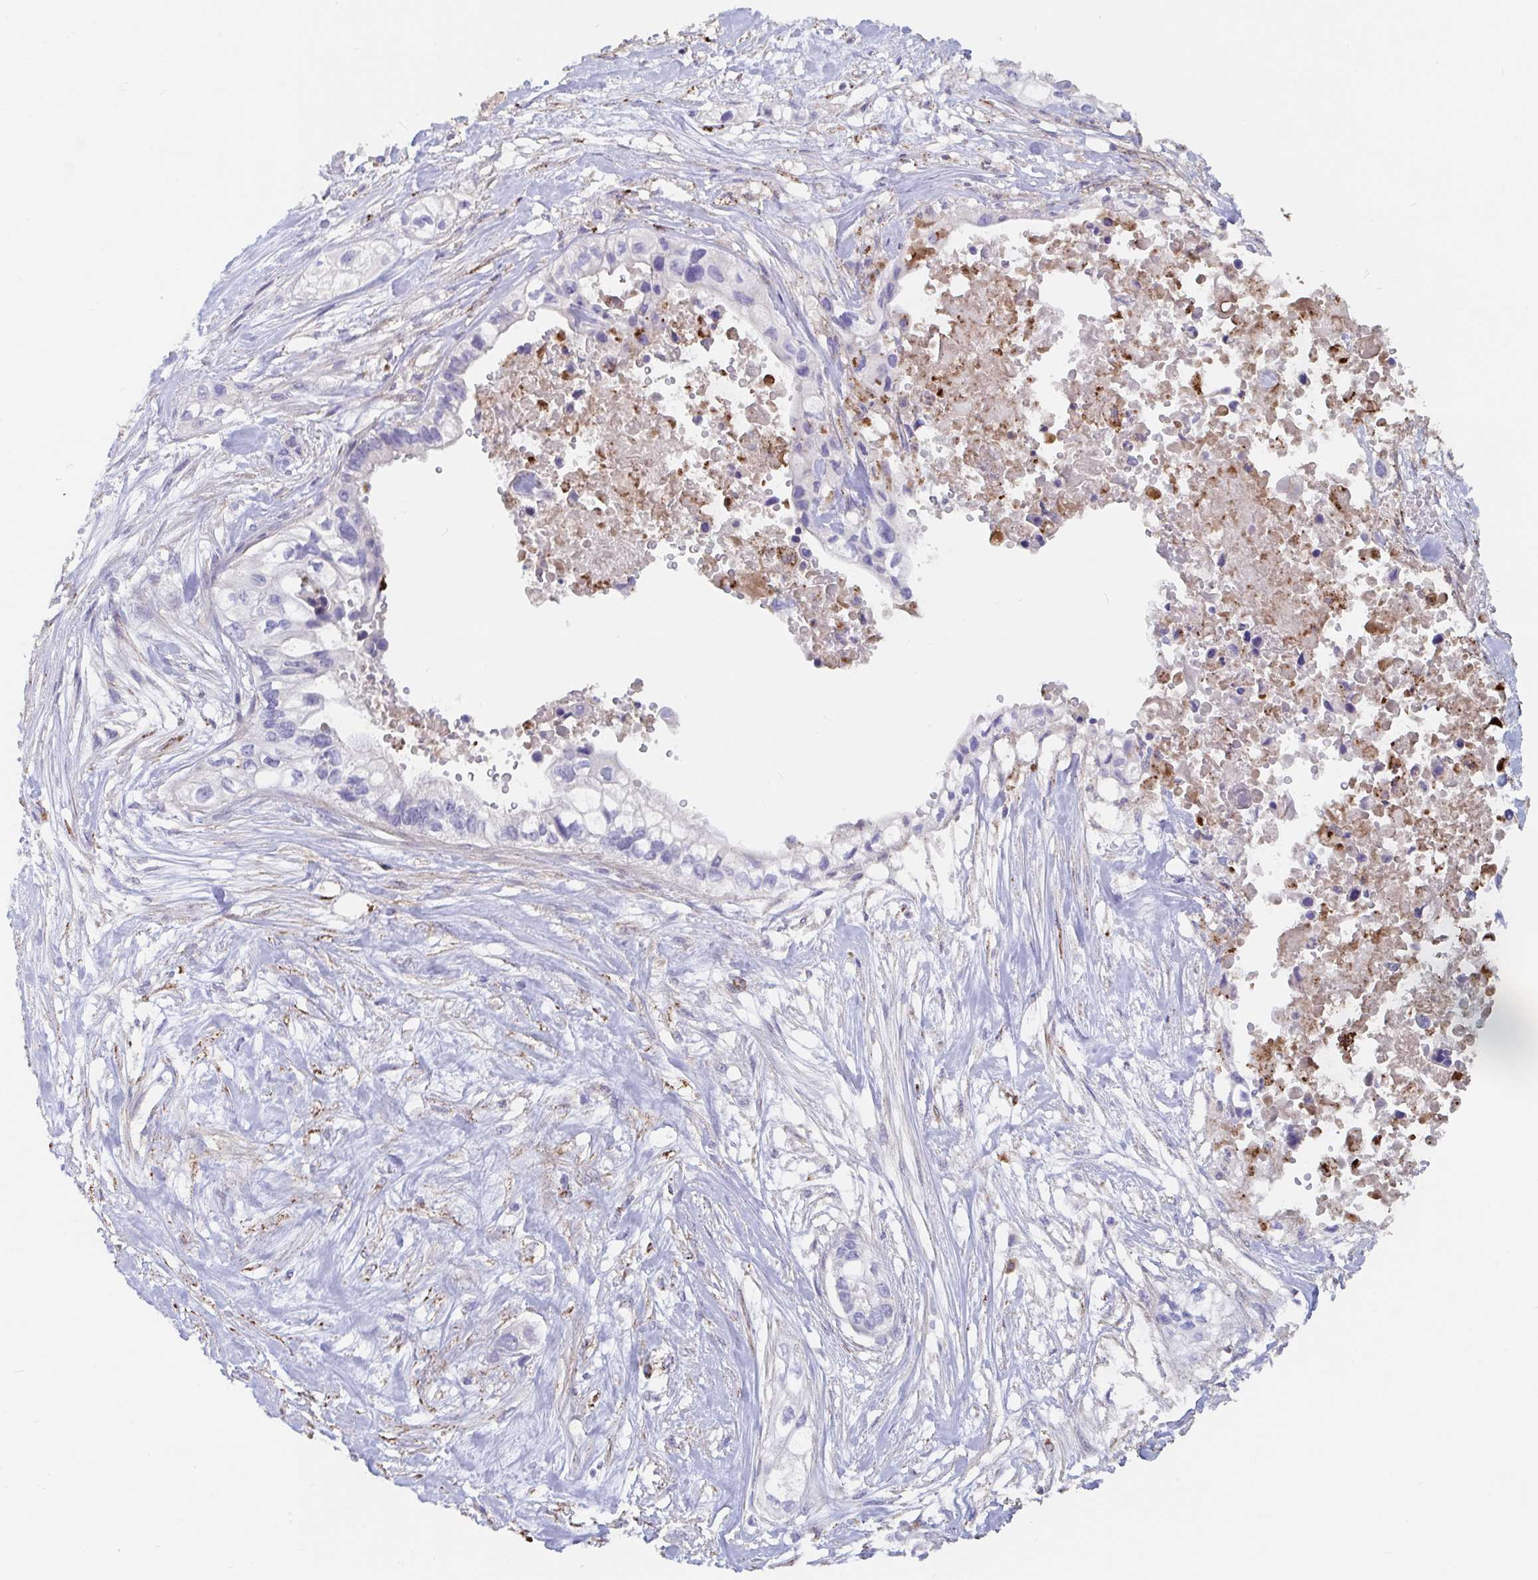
{"staining": {"intensity": "negative", "quantity": "none", "location": "none"}, "tissue": "pancreatic cancer", "cell_type": "Tumor cells", "image_type": "cancer", "snomed": [{"axis": "morphology", "description": "Adenocarcinoma, NOS"}, {"axis": "topography", "description": "Pancreas"}], "caption": "Human adenocarcinoma (pancreatic) stained for a protein using immunohistochemistry shows no expression in tumor cells.", "gene": "FAM156B", "patient": {"sex": "female", "age": 63}}